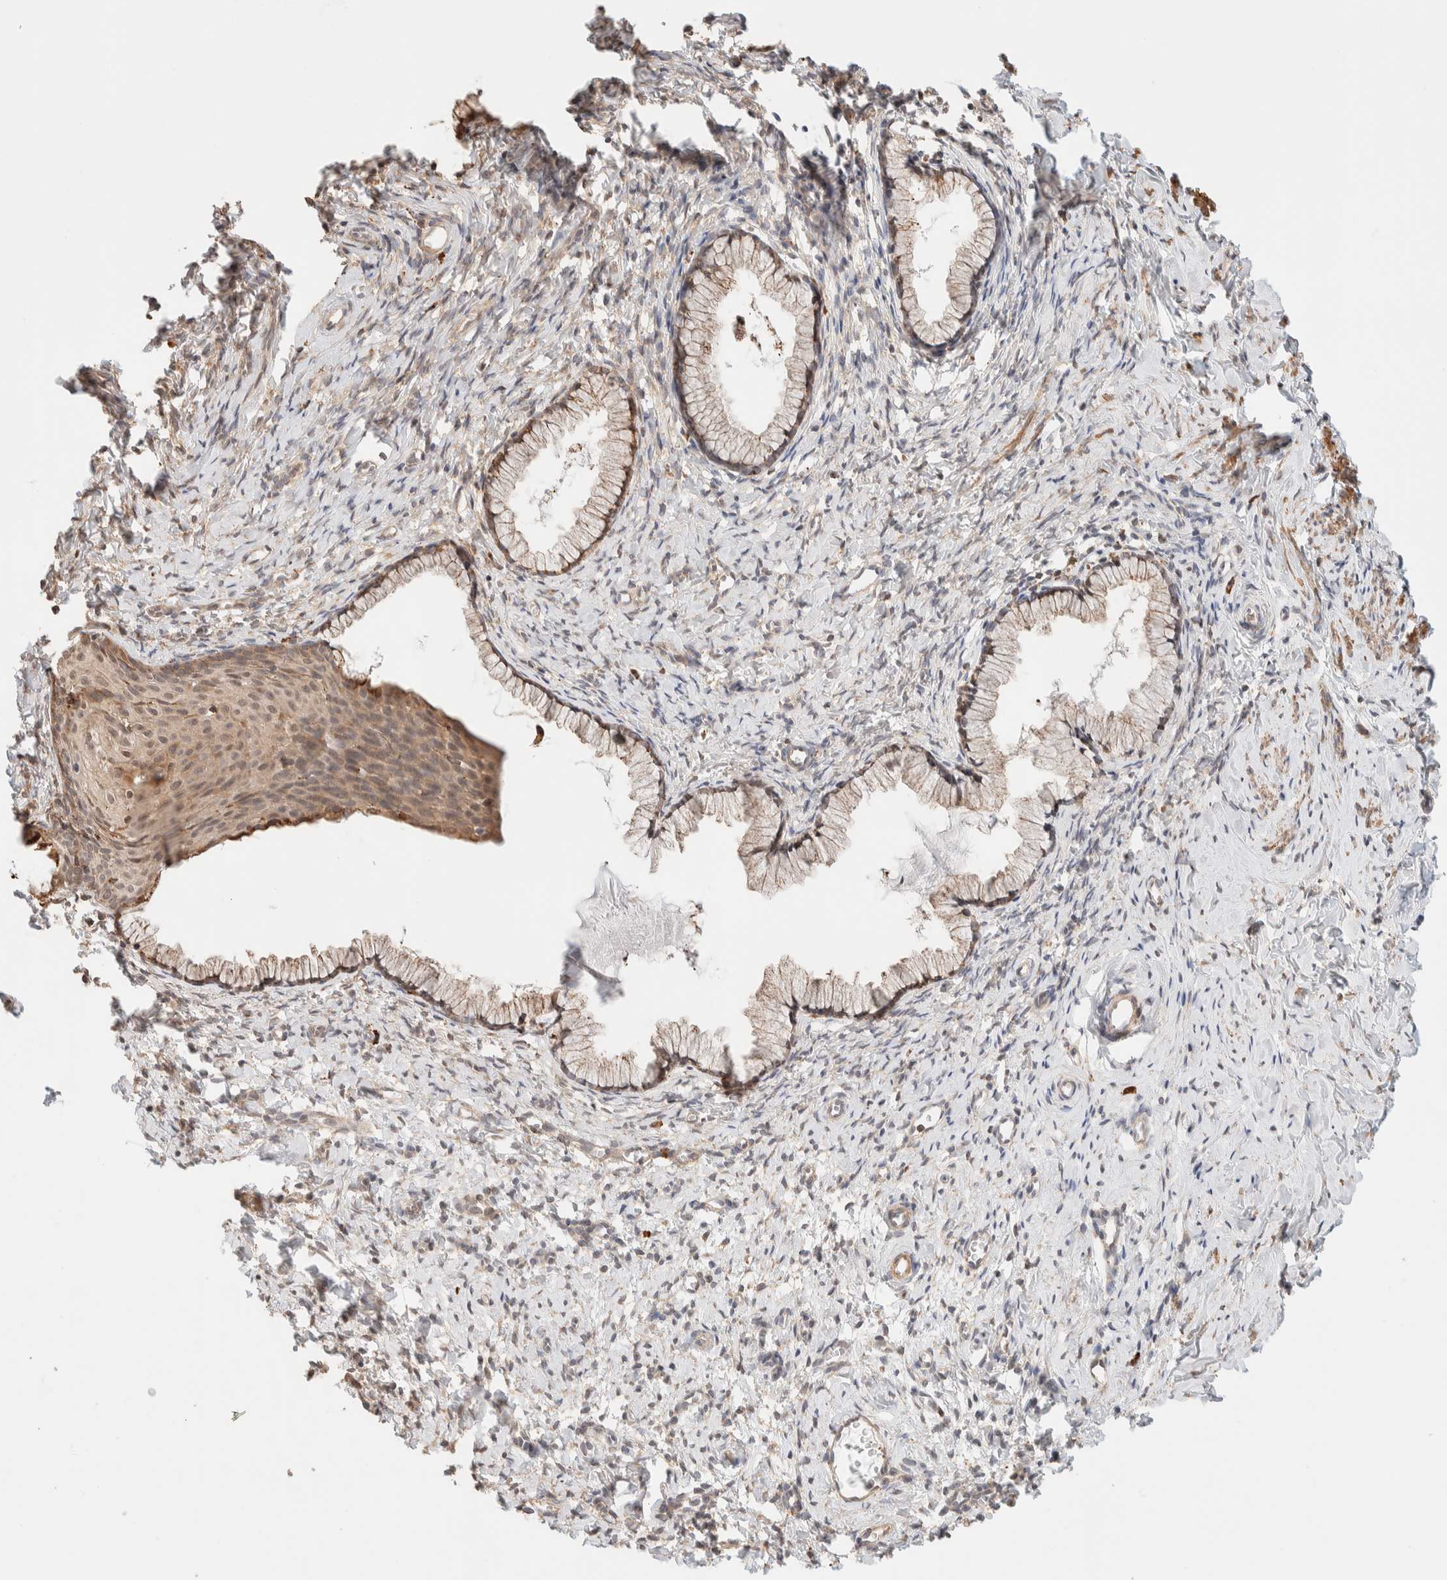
{"staining": {"intensity": "moderate", "quantity": ">75%", "location": "cytoplasmic/membranous"}, "tissue": "cervix", "cell_type": "Glandular cells", "image_type": "normal", "snomed": [{"axis": "morphology", "description": "Normal tissue, NOS"}, {"axis": "topography", "description": "Cervix"}], "caption": "About >75% of glandular cells in unremarkable cervix exhibit moderate cytoplasmic/membranous protein positivity as visualized by brown immunohistochemical staining.", "gene": "INTS1", "patient": {"sex": "female", "age": 75}}